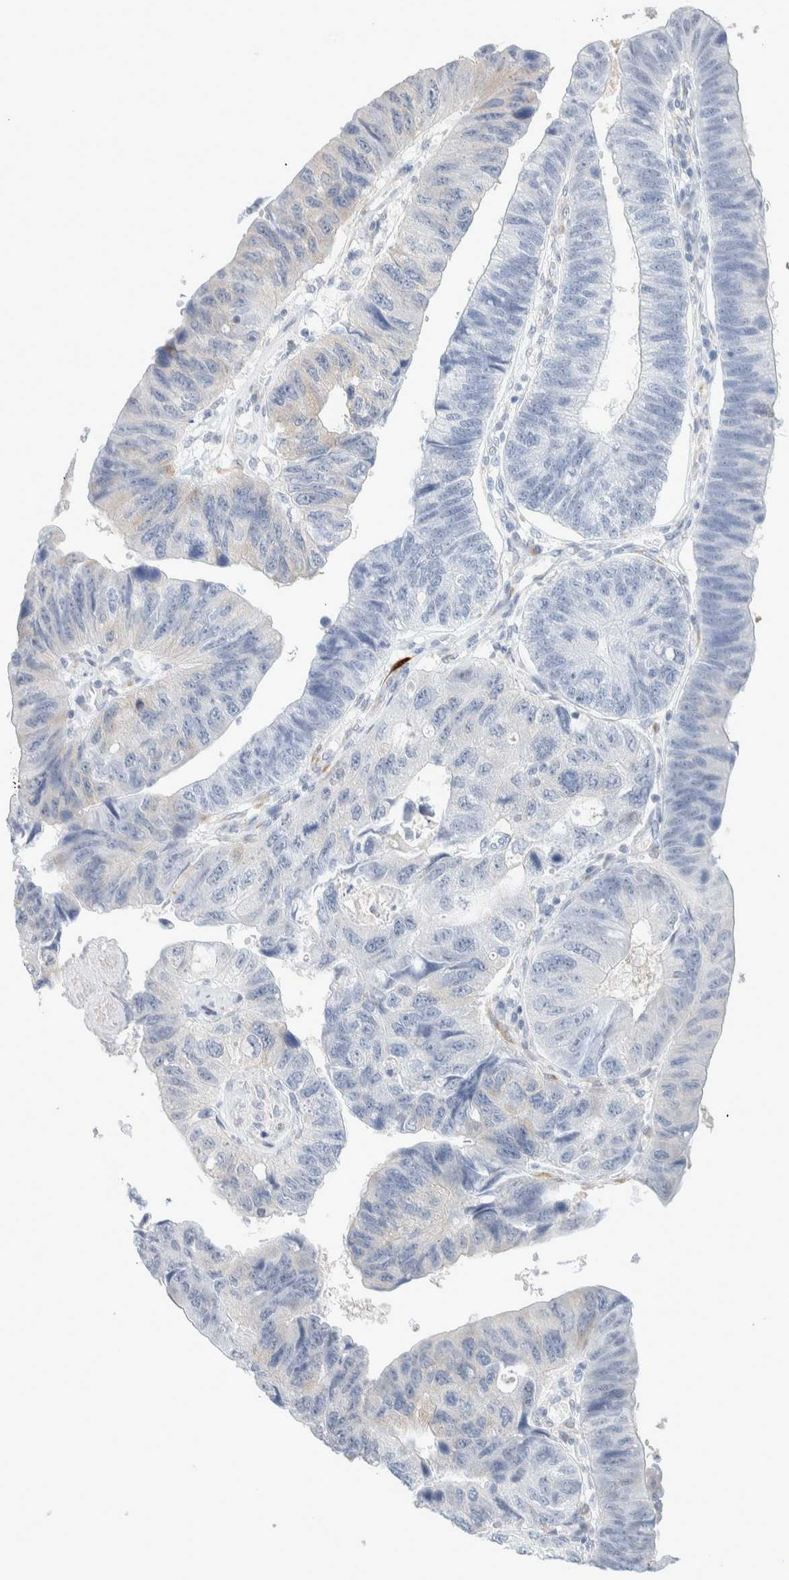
{"staining": {"intensity": "weak", "quantity": "<25%", "location": "cytoplasmic/membranous"}, "tissue": "stomach cancer", "cell_type": "Tumor cells", "image_type": "cancer", "snomed": [{"axis": "morphology", "description": "Adenocarcinoma, NOS"}, {"axis": "topography", "description": "Stomach"}], "caption": "High power microscopy micrograph of an immunohistochemistry (IHC) micrograph of stomach cancer (adenocarcinoma), revealing no significant positivity in tumor cells. (Brightfield microscopy of DAB (3,3'-diaminobenzidine) IHC at high magnification).", "gene": "ATCAY", "patient": {"sex": "male", "age": 59}}